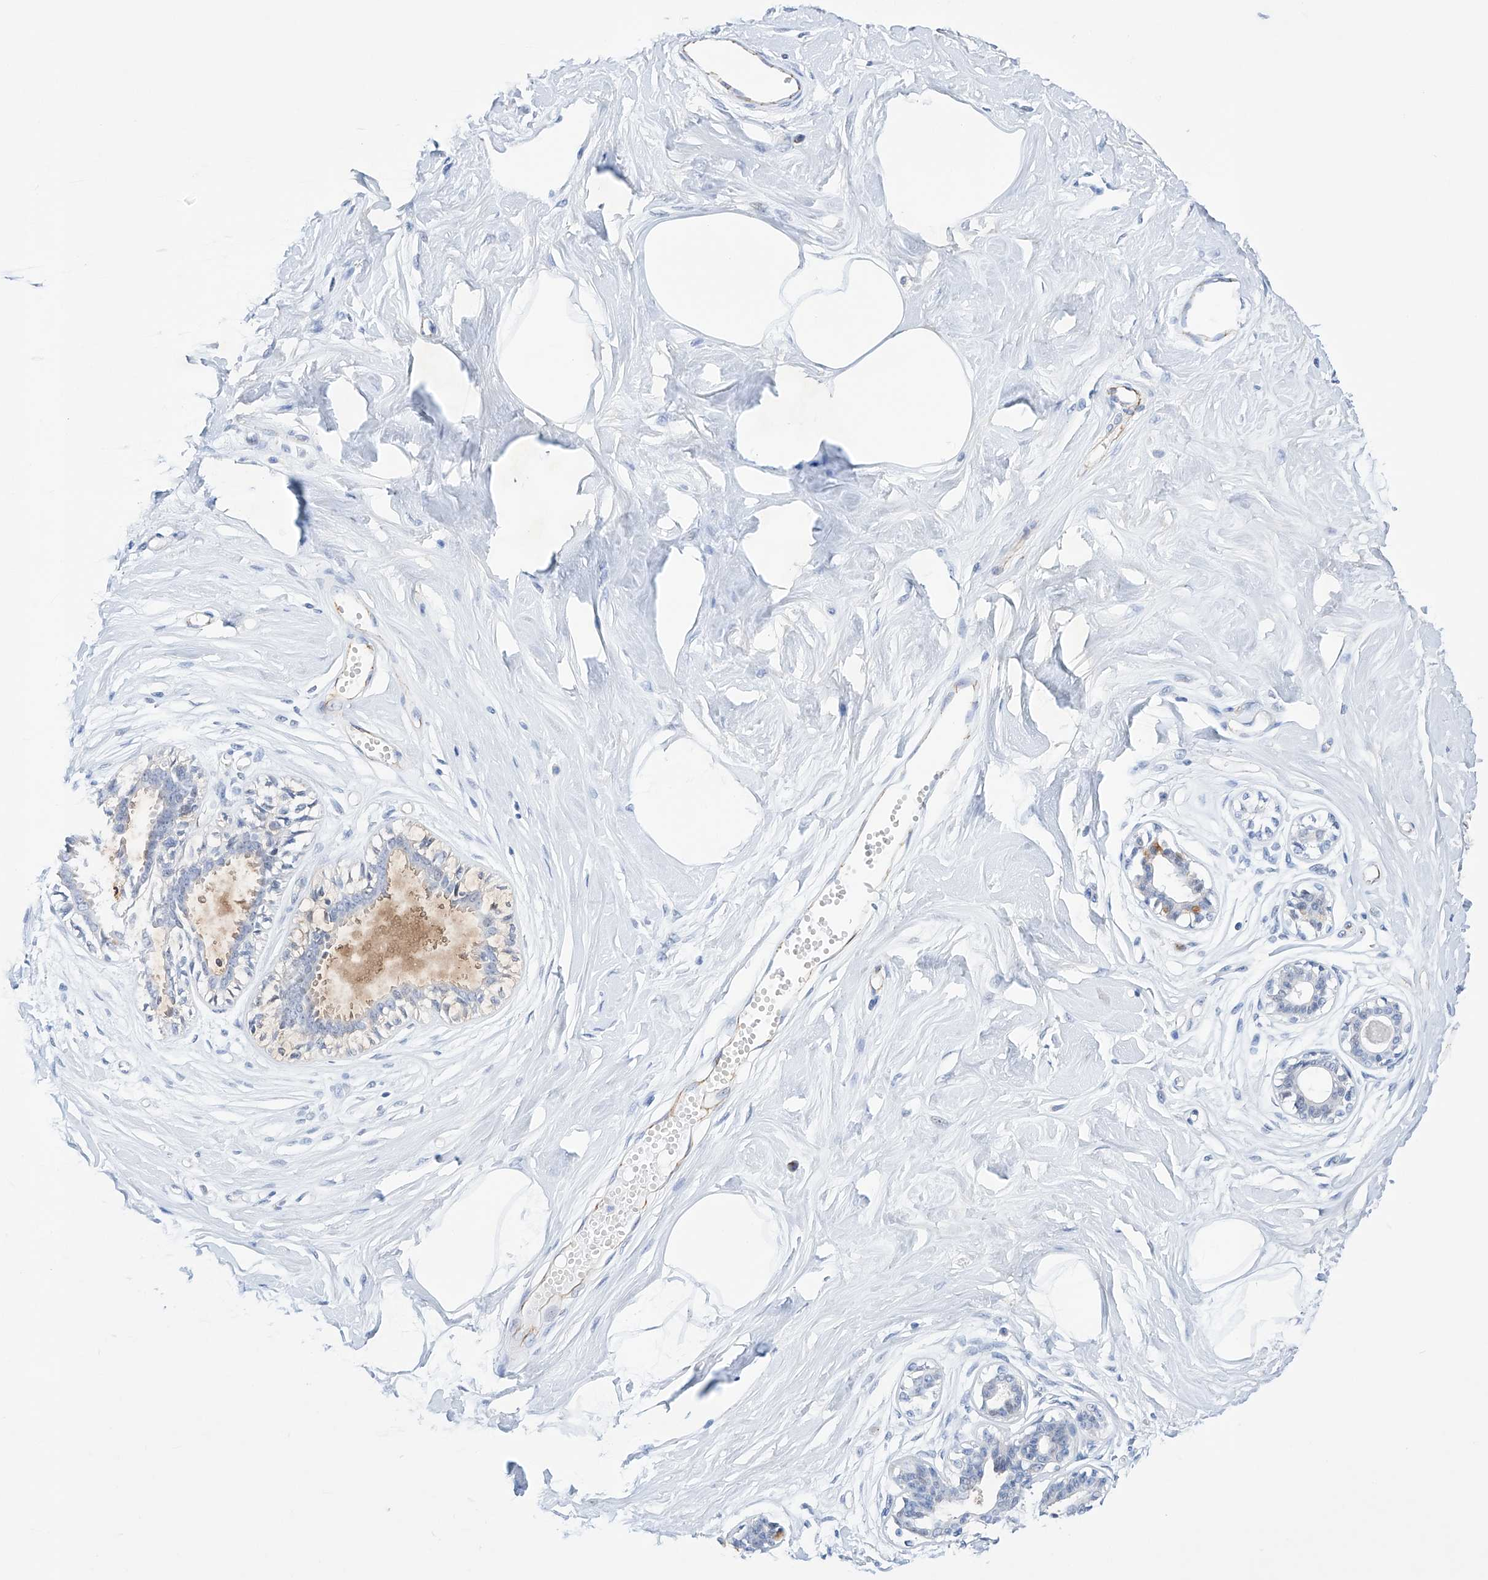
{"staining": {"intensity": "negative", "quantity": "none", "location": "none"}, "tissue": "breast", "cell_type": "Adipocytes", "image_type": "normal", "snomed": [{"axis": "morphology", "description": "Normal tissue, NOS"}, {"axis": "topography", "description": "Breast"}], "caption": "High magnification brightfield microscopy of benign breast stained with DAB (brown) and counterstained with hematoxylin (blue): adipocytes show no significant positivity.", "gene": "ETV7", "patient": {"sex": "female", "age": 45}}